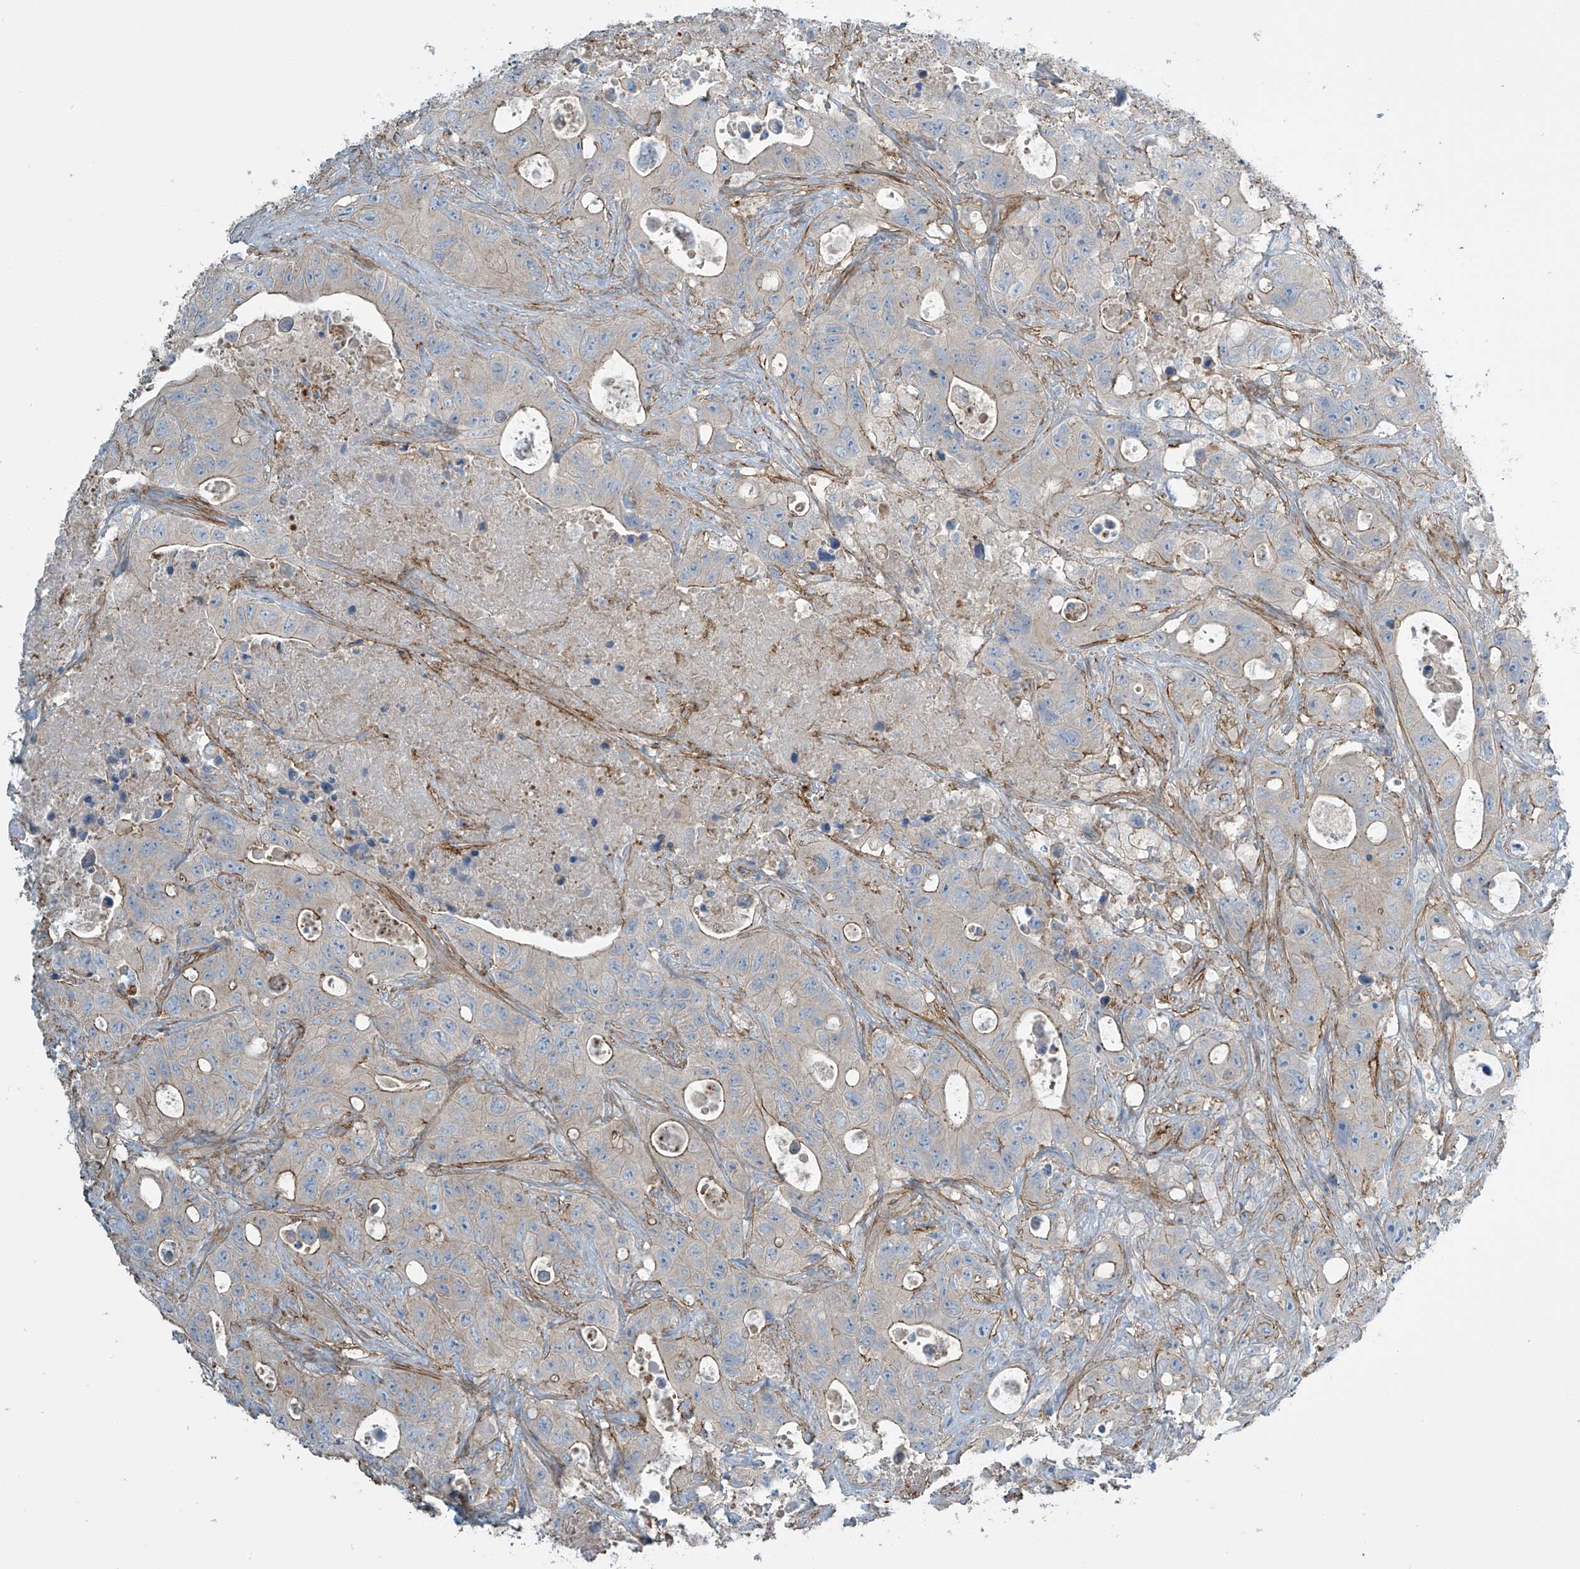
{"staining": {"intensity": "moderate", "quantity": "<25%", "location": "cytoplasmic/membranous"}, "tissue": "colorectal cancer", "cell_type": "Tumor cells", "image_type": "cancer", "snomed": [{"axis": "morphology", "description": "Adenocarcinoma, NOS"}, {"axis": "topography", "description": "Colon"}], "caption": "DAB immunohistochemical staining of human adenocarcinoma (colorectal) exhibits moderate cytoplasmic/membranous protein expression in about <25% of tumor cells.", "gene": "SLC9A2", "patient": {"sex": "female", "age": 46}}